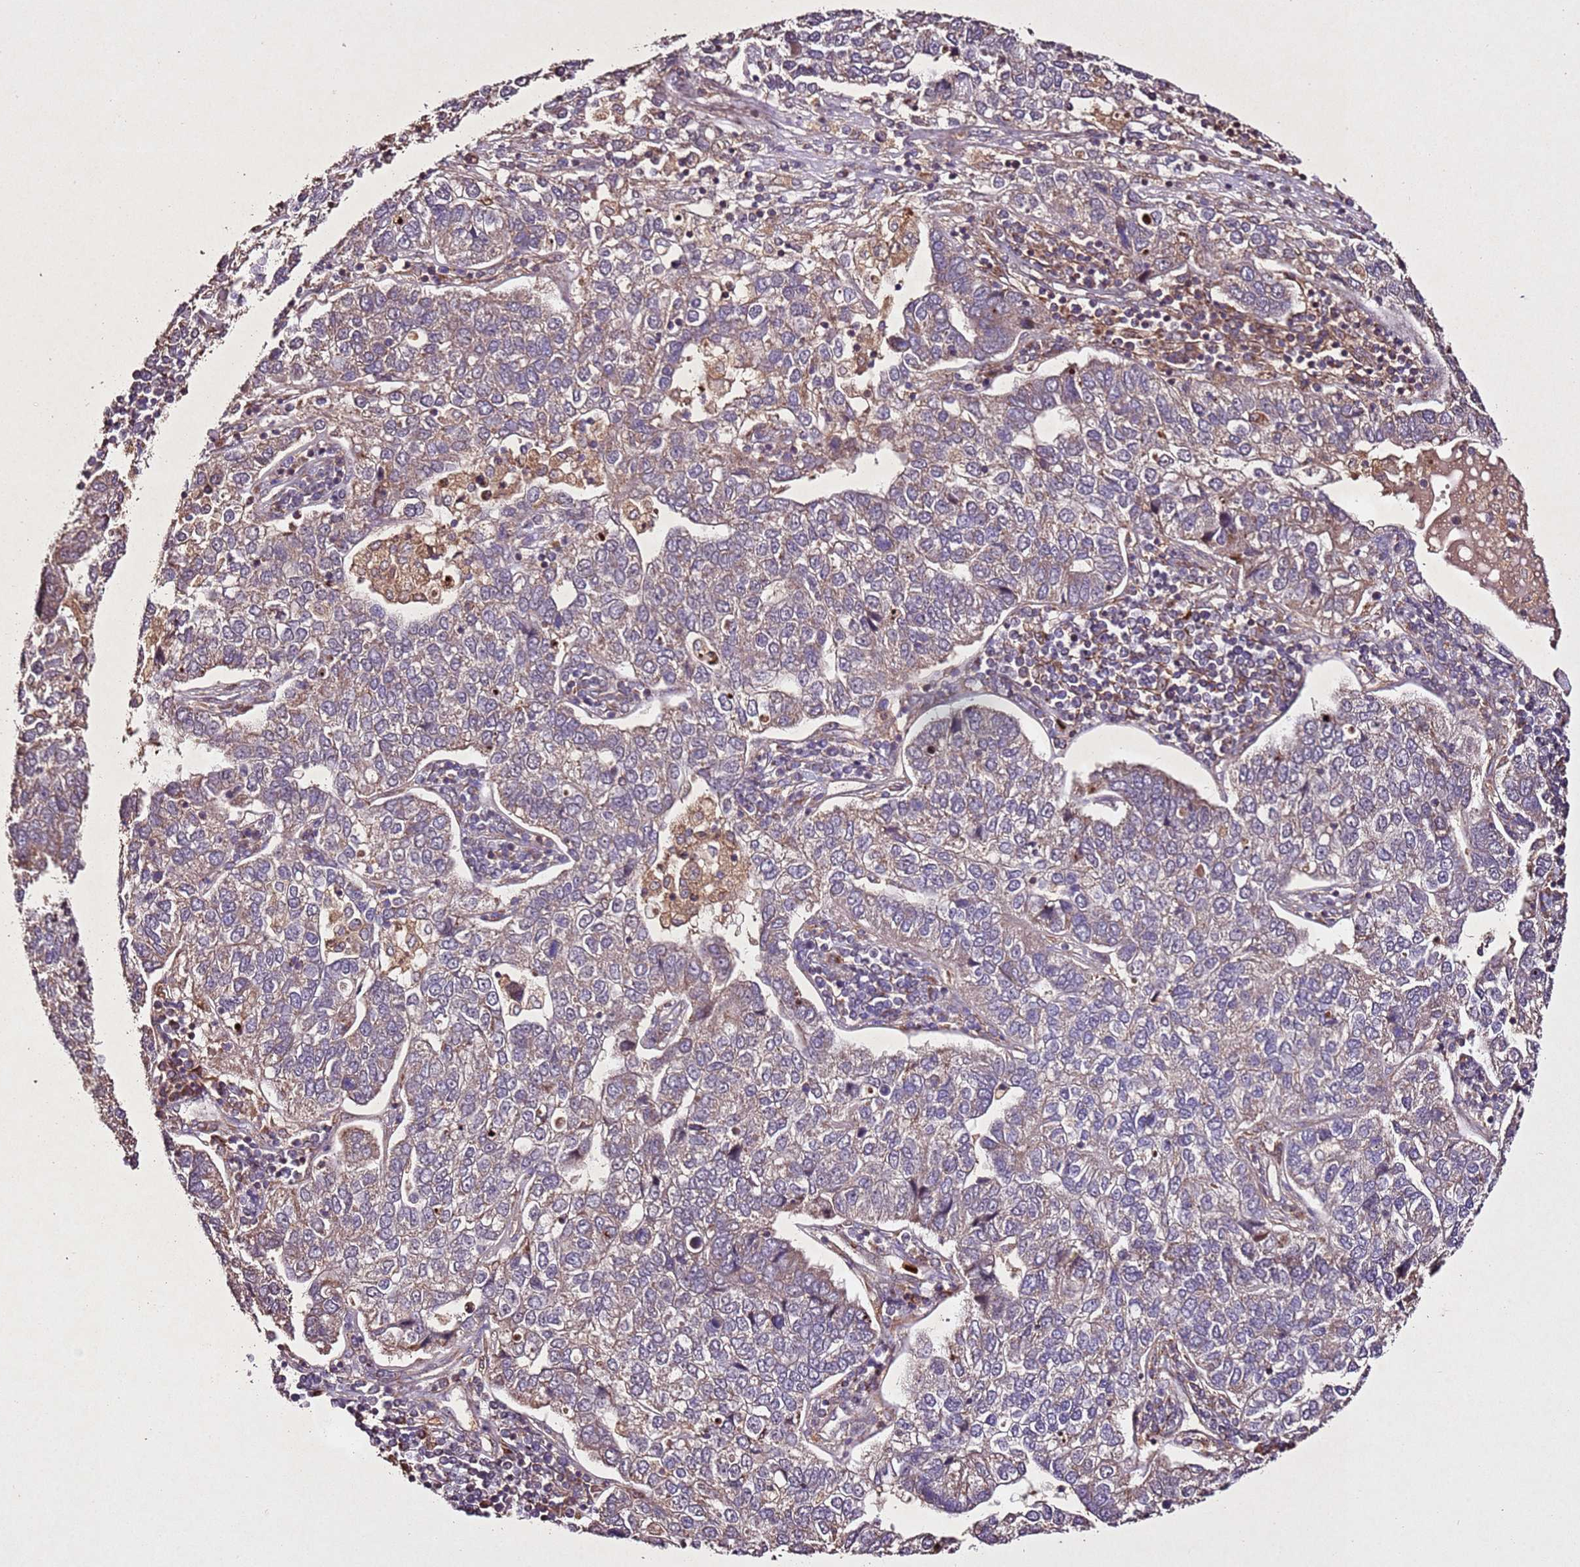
{"staining": {"intensity": "moderate", "quantity": "25%-75%", "location": "cytoplasmic/membranous"}, "tissue": "pancreatic cancer", "cell_type": "Tumor cells", "image_type": "cancer", "snomed": [{"axis": "morphology", "description": "Adenocarcinoma, NOS"}, {"axis": "topography", "description": "Pancreas"}], "caption": "Moderate cytoplasmic/membranous protein positivity is appreciated in approximately 25%-75% of tumor cells in pancreatic cancer (adenocarcinoma).", "gene": "PTMA", "patient": {"sex": "female", "age": 61}}